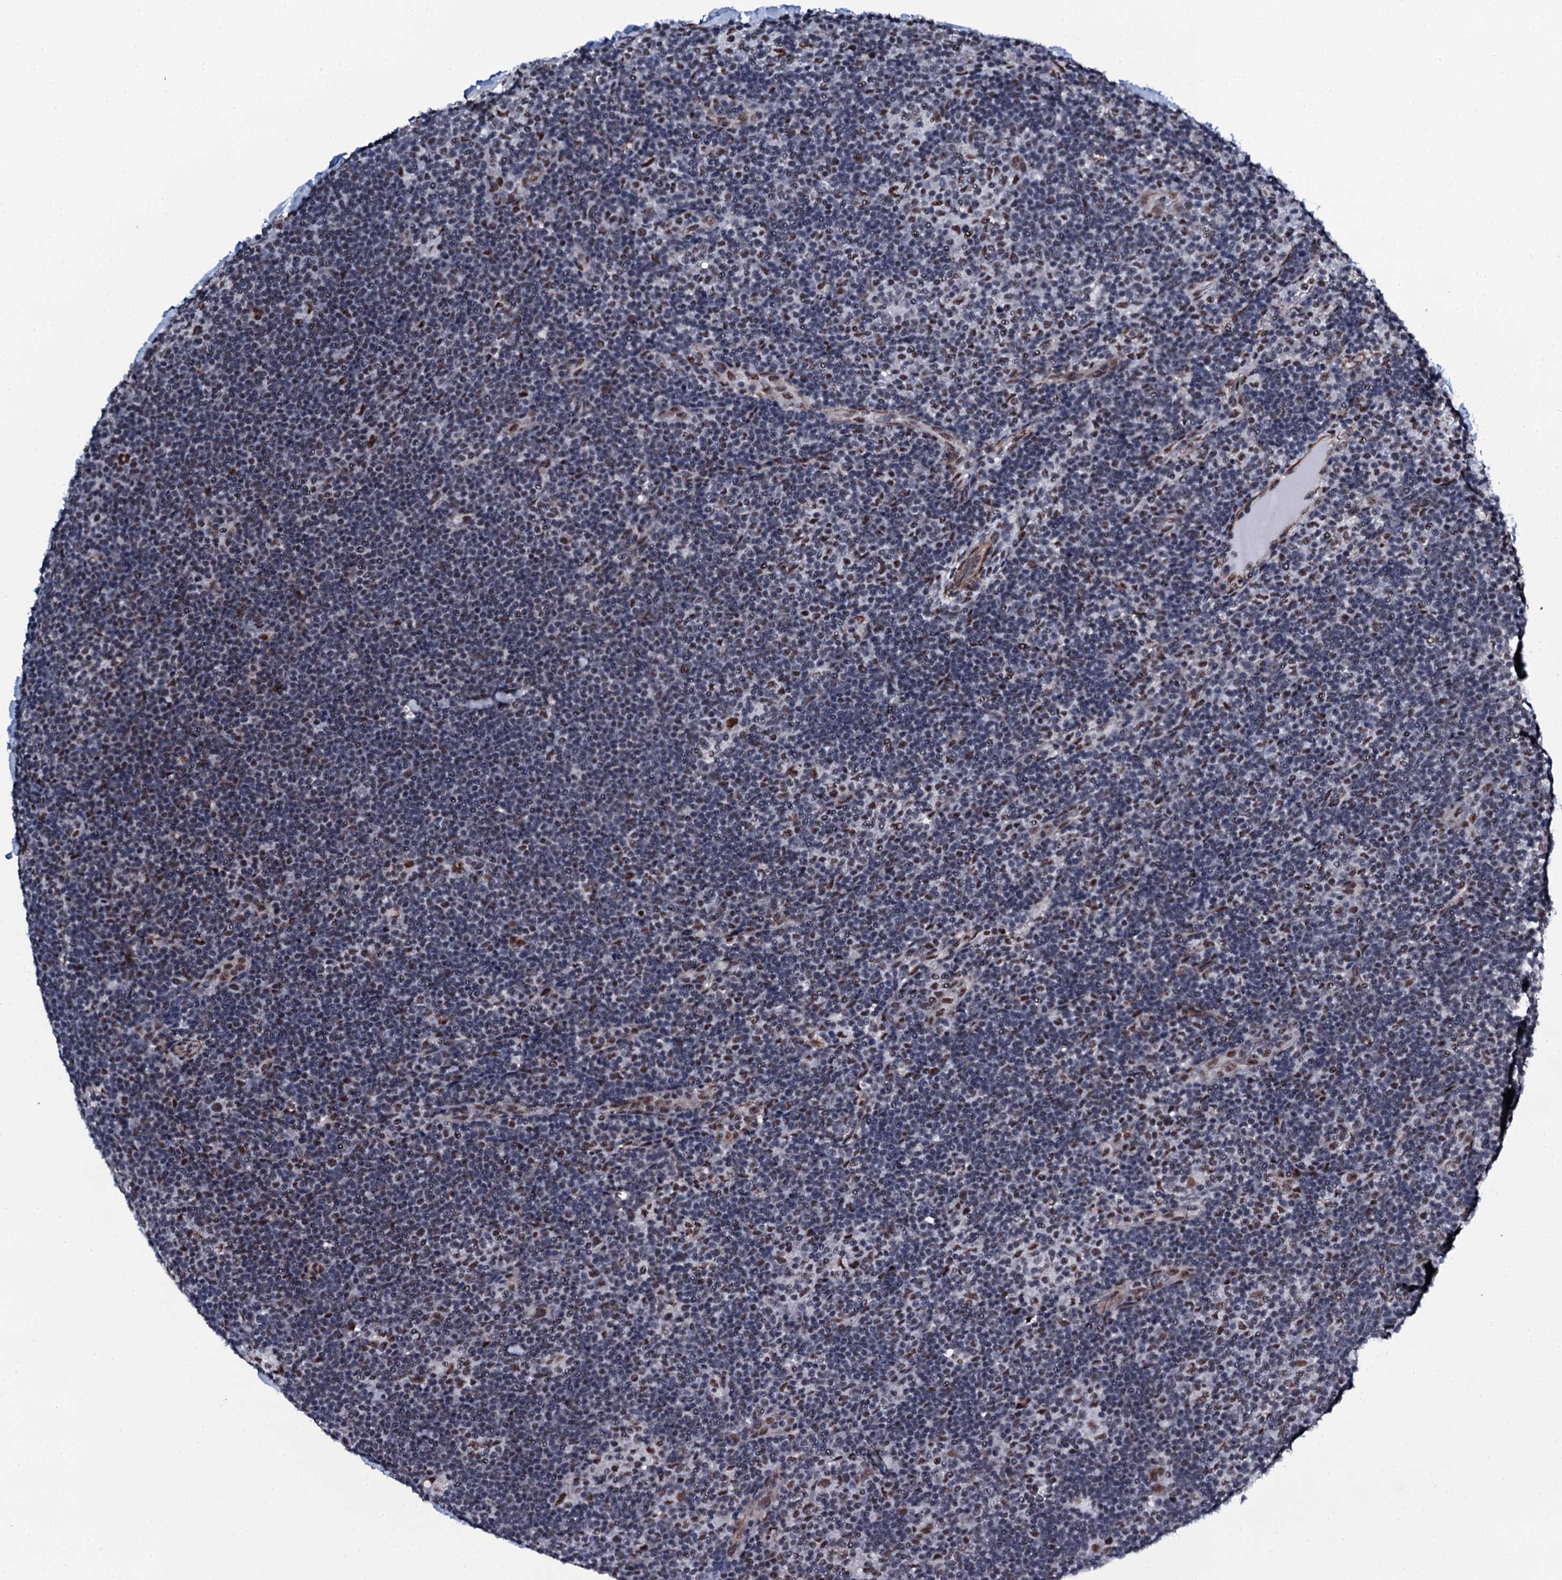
{"staining": {"intensity": "moderate", "quantity": ">75%", "location": "nuclear"}, "tissue": "lymphoma", "cell_type": "Tumor cells", "image_type": "cancer", "snomed": [{"axis": "morphology", "description": "Hodgkin's disease, NOS"}, {"axis": "topography", "description": "Lymph node"}], "caption": "The immunohistochemical stain shows moderate nuclear positivity in tumor cells of Hodgkin's disease tissue. (DAB (3,3'-diaminobenzidine) IHC, brown staining for protein, blue staining for nuclei).", "gene": "CWC15", "patient": {"sex": "female", "age": 57}}